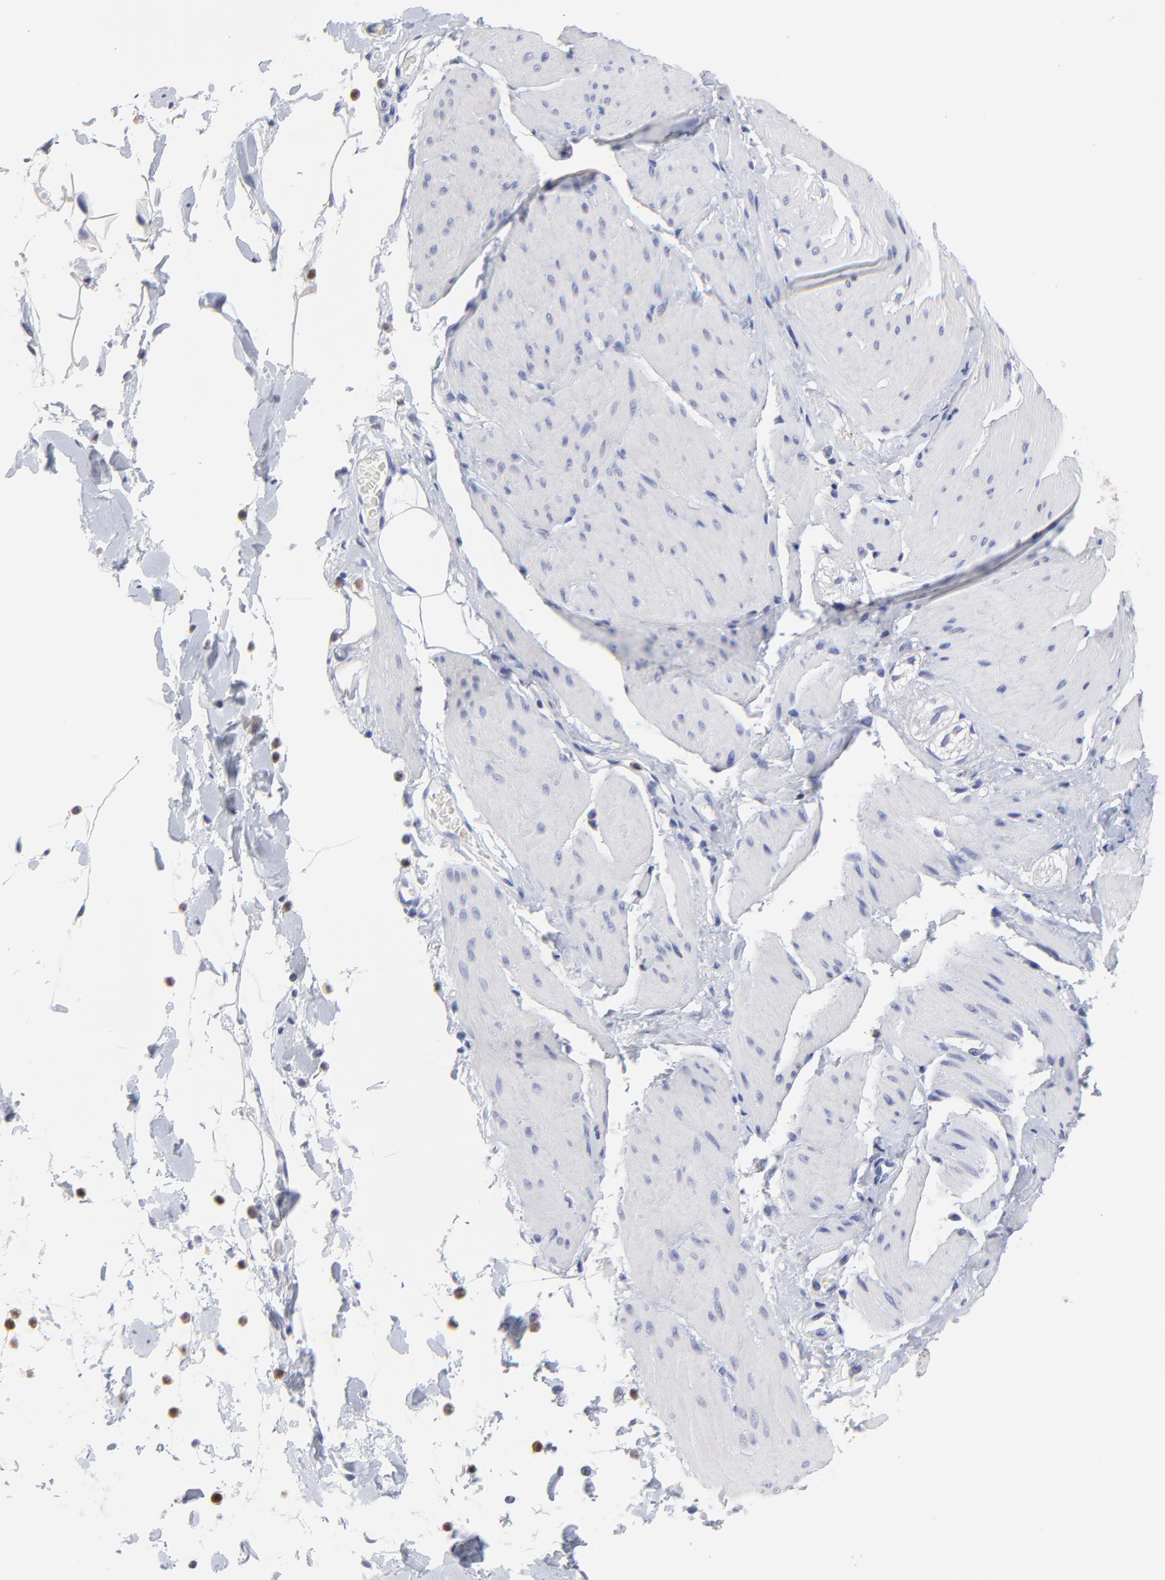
{"staining": {"intensity": "negative", "quantity": "none", "location": "none"}, "tissue": "smooth muscle", "cell_type": "Smooth muscle cells", "image_type": "normal", "snomed": [{"axis": "morphology", "description": "Normal tissue, NOS"}, {"axis": "topography", "description": "Smooth muscle"}, {"axis": "topography", "description": "Colon"}], "caption": "High magnification brightfield microscopy of benign smooth muscle stained with DAB (3,3'-diaminobenzidine) (brown) and counterstained with hematoxylin (blue): smooth muscle cells show no significant expression.", "gene": "SMARCA1", "patient": {"sex": "male", "age": 67}}